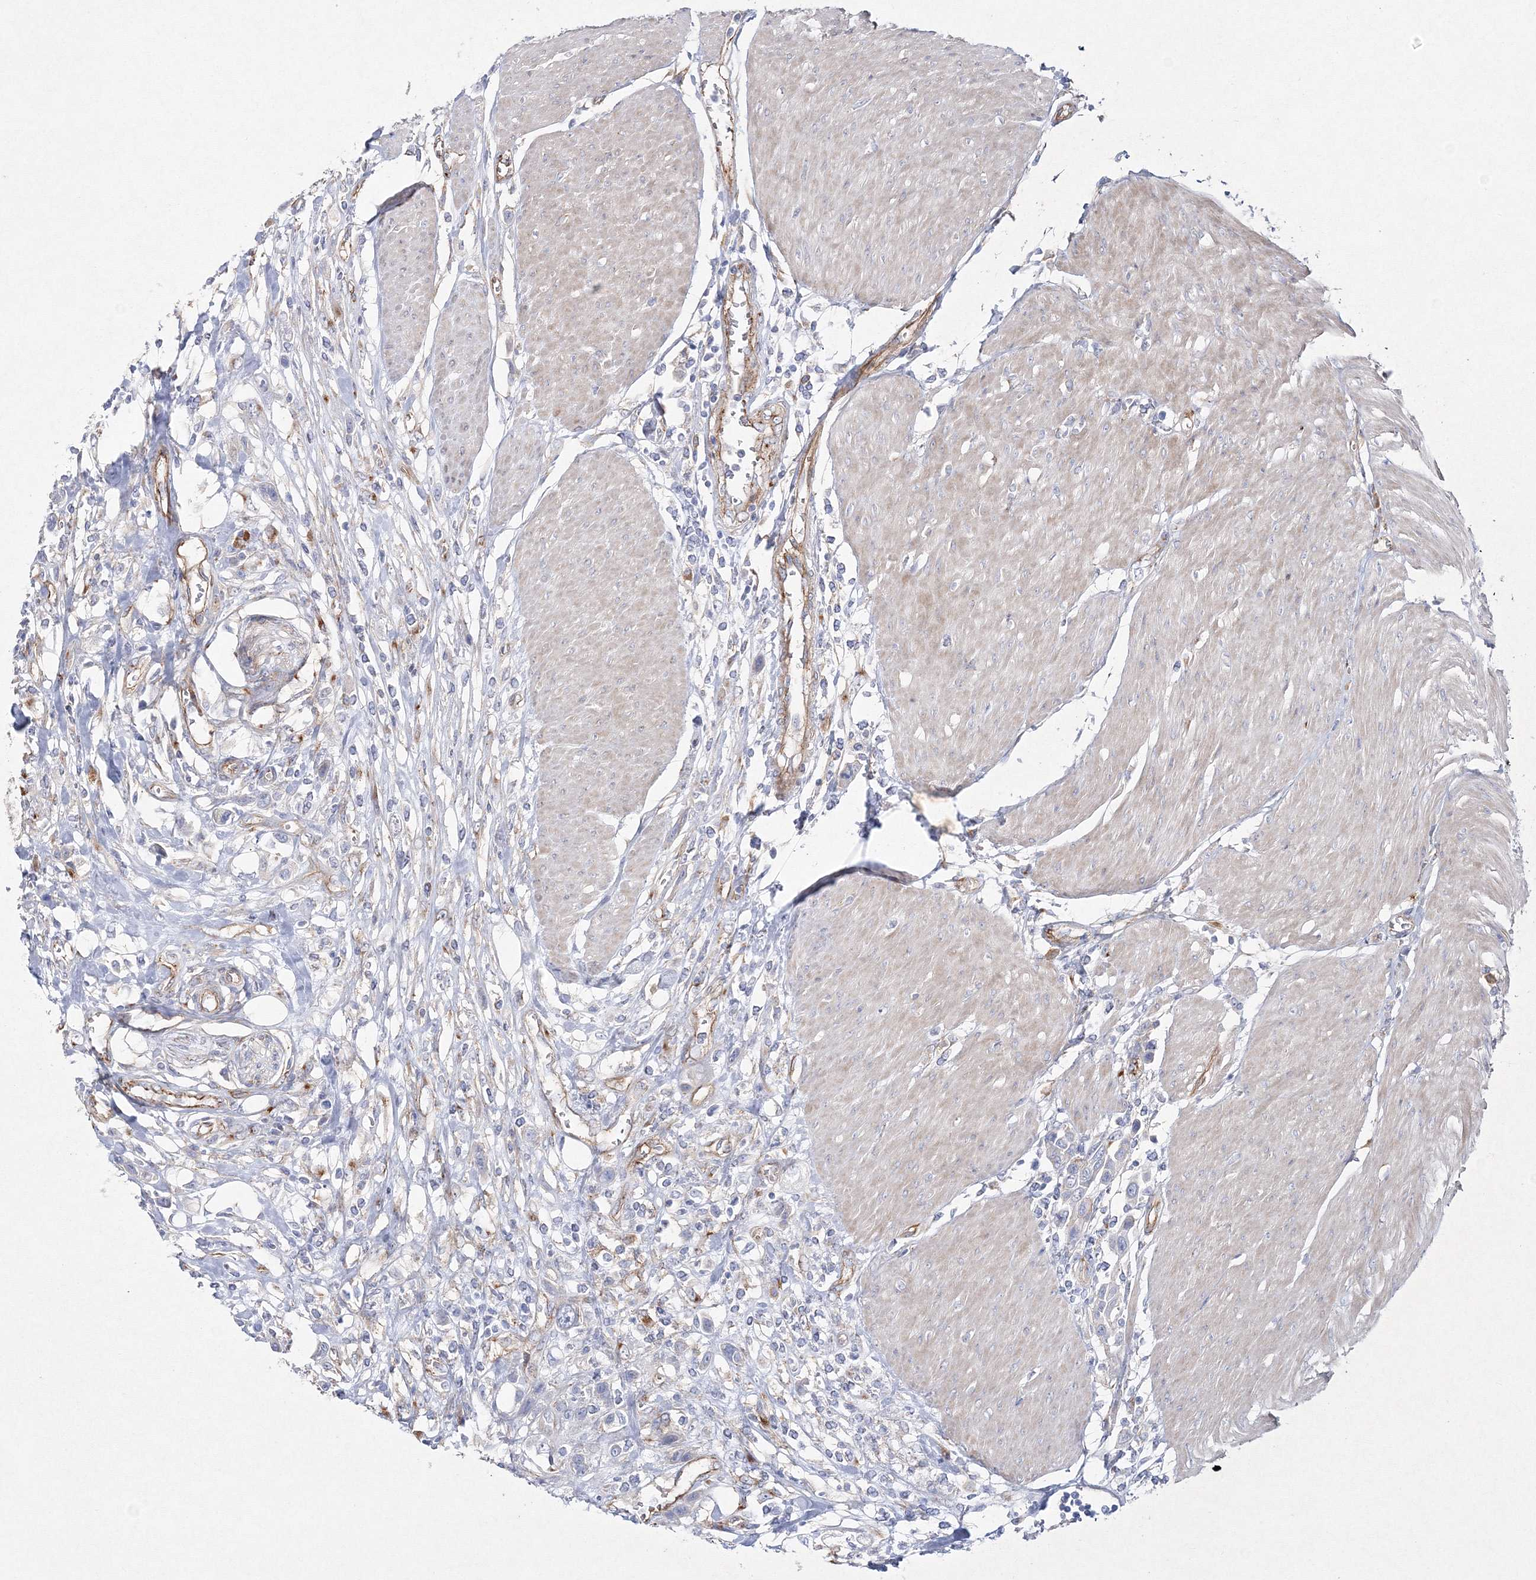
{"staining": {"intensity": "negative", "quantity": "none", "location": "none"}, "tissue": "urothelial cancer", "cell_type": "Tumor cells", "image_type": "cancer", "snomed": [{"axis": "morphology", "description": "Urothelial carcinoma, High grade"}, {"axis": "topography", "description": "Urinary bladder"}], "caption": "IHC of human urothelial carcinoma (high-grade) displays no expression in tumor cells. Brightfield microscopy of immunohistochemistry (IHC) stained with DAB (3,3'-diaminobenzidine) (brown) and hematoxylin (blue), captured at high magnification.", "gene": "NAA40", "patient": {"sex": "male", "age": 50}}